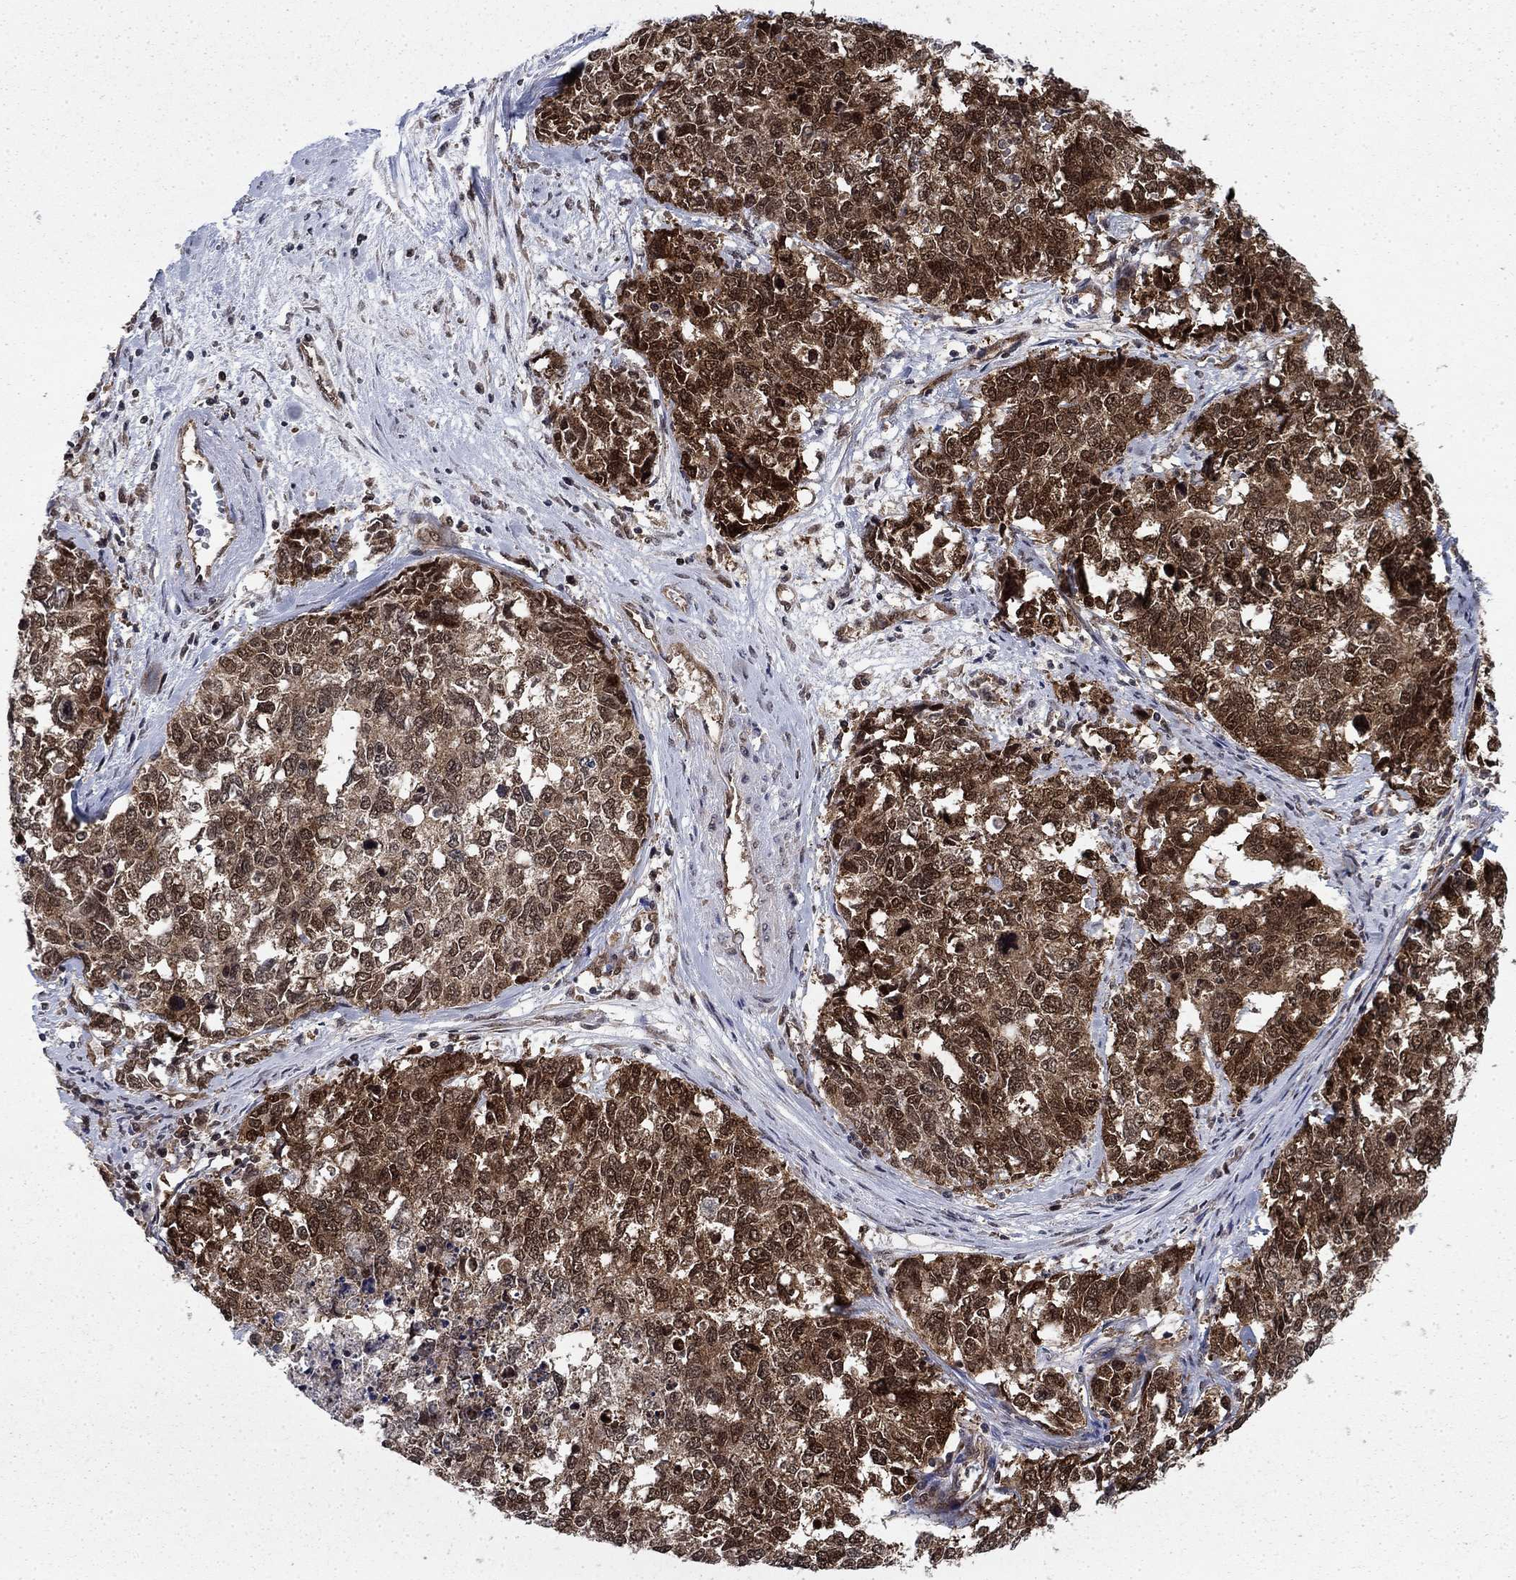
{"staining": {"intensity": "strong", "quantity": "25%-75%", "location": "cytoplasmic/membranous,nuclear"}, "tissue": "cervical cancer", "cell_type": "Tumor cells", "image_type": "cancer", "snomed": [{"axis": "morphology", "description": "Squamous cell carcinoma, NOS"}, {"axis": "topography", "description": "Cervix"}], "caption": "Cervical cancer stained with a protein marker demonstrates strong staining in tumor cells.", "gene": "DNAJA1", "patient": {"sex": "female", "age": 63}}